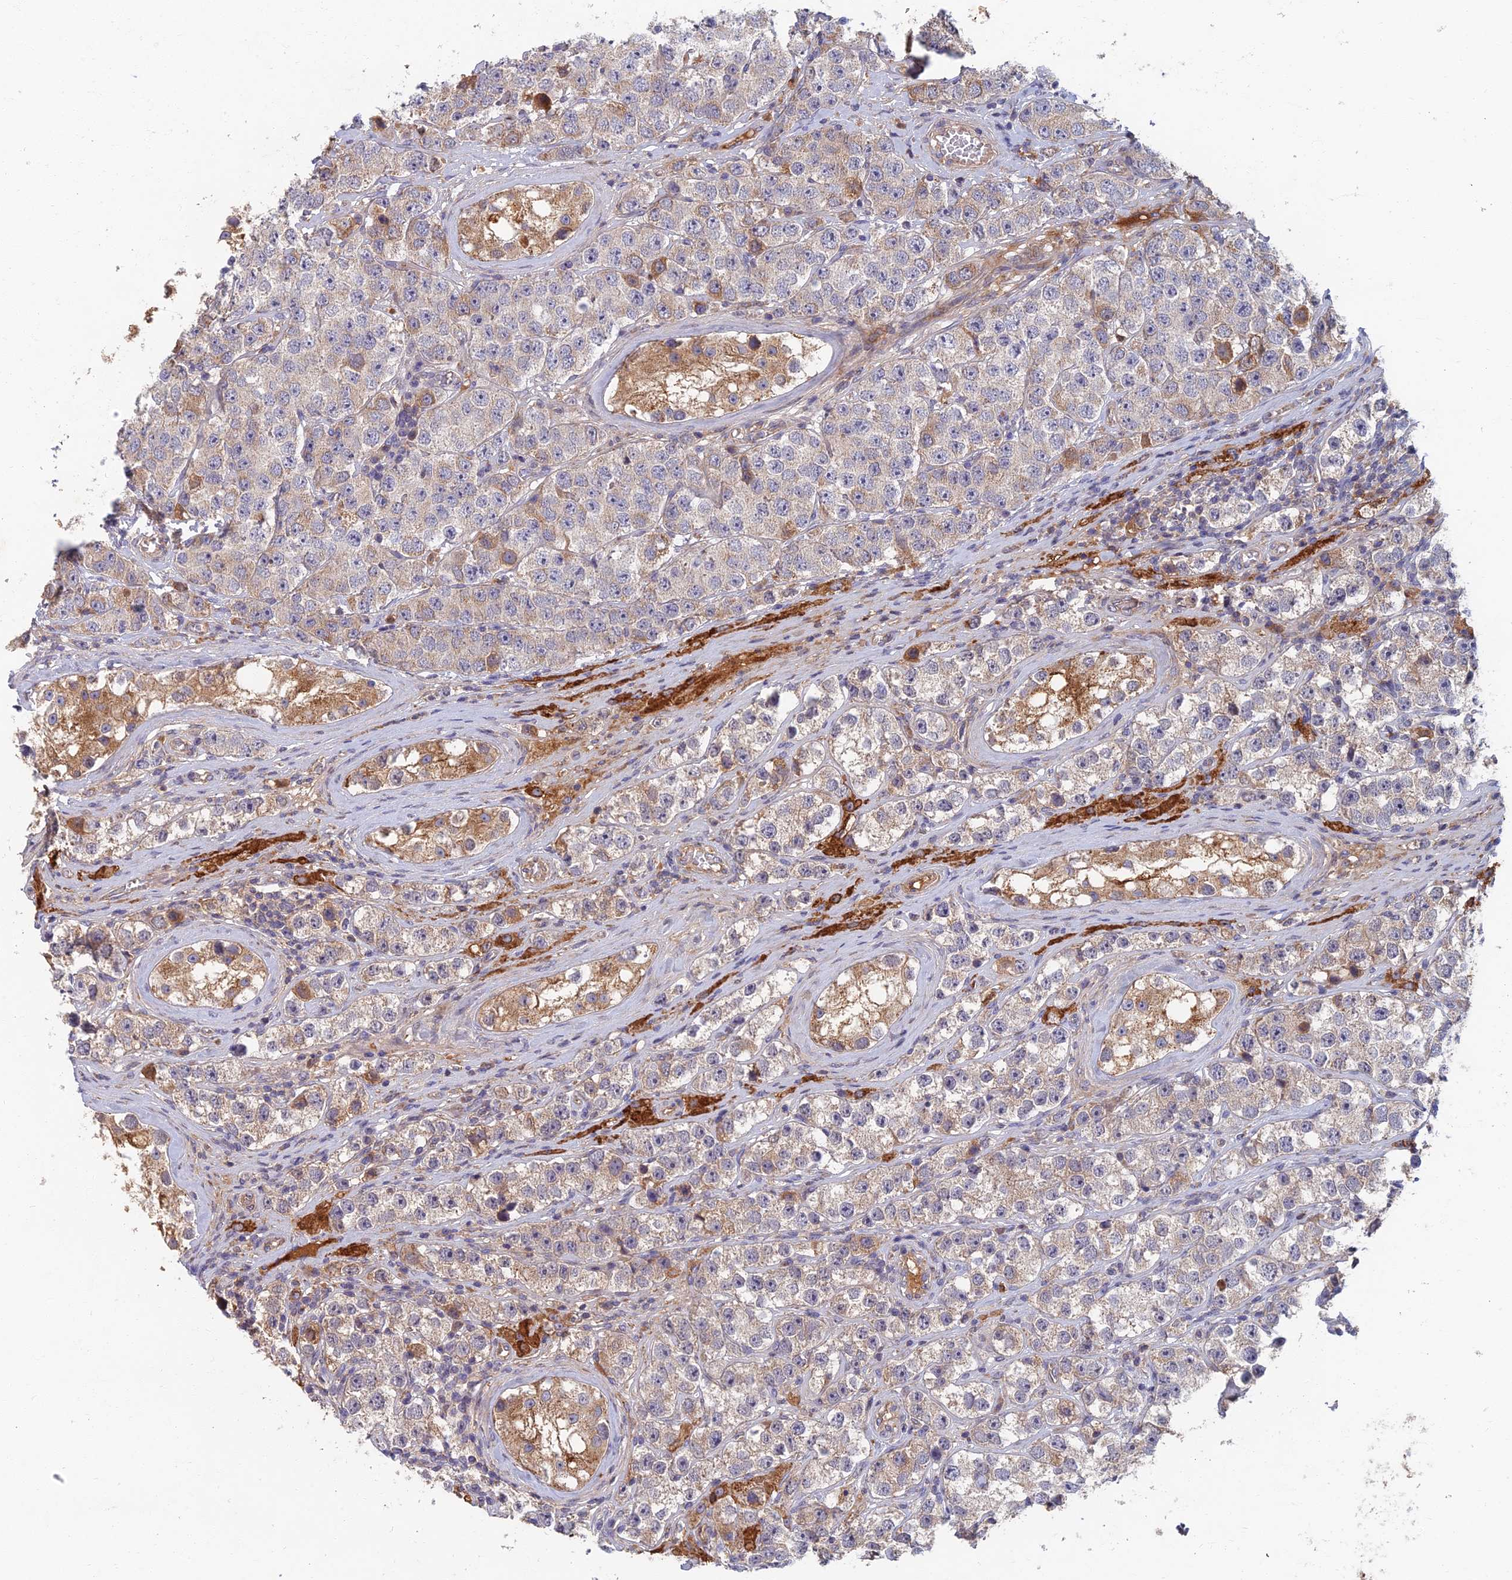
{"staining": {"intensity": "weak", "quantity": "25%-75%", "location": "cytoplasmic/membranous"}, "tissue": "testis cancer", "cell_type": "Tumor cells", "image_type": "cancer", "snomed": [{"axis": "morphology", "description": "Seminoma, NOS"}, {"axis": "topography", "description": "Testis"}], "caption": "Immunohistochemical staining of testis cancer demonstrates low levels of weak cytoplasmic/membranous staining in about 25%-75% of tumor cells.", "gene": "SOGA1", "patient": {"sex": "male", "age": 28}}